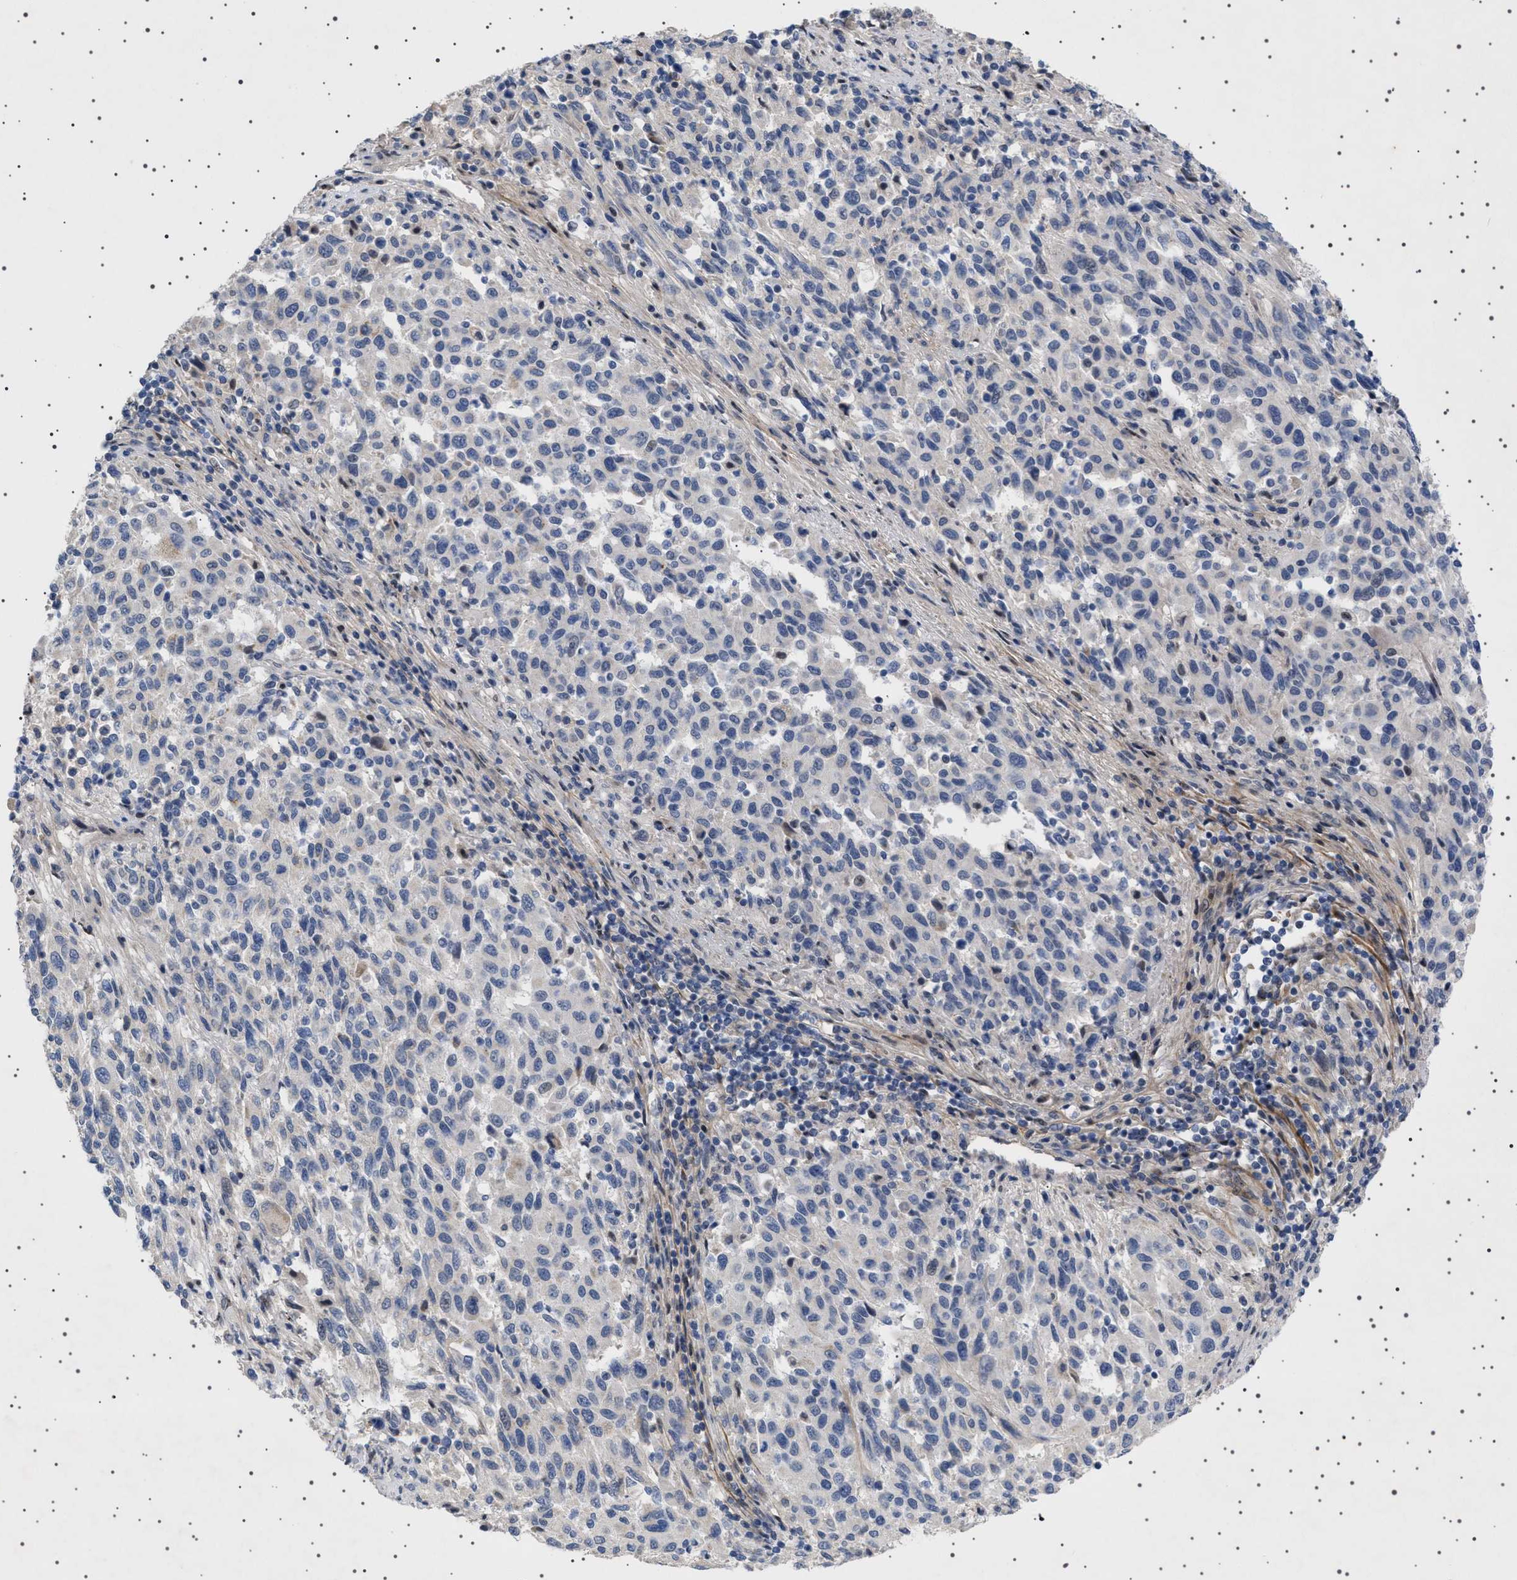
{"staining": {"intensity": "negative", "quantity": "none", "location": "none"}, "tissue": "melanoma", "cell_type": "Tumor cells", "image_type": "cancer", "snomed": [{"axis": "morphology", "description": "Malignant melanoma, Metastatic site"}, {"axis": "topography", "description": "Lymph node"}], "caption": "Immunohistochemistry (IHC) image of neoplastic tissue: human malignant melanoma (metastatic site) stained with DAB (3,3'-diaminobenzidine) reveals no significant protein expression in tumor cells.", "gene": "HTR1A", "patient": {"sex": "male", "age": 61}}